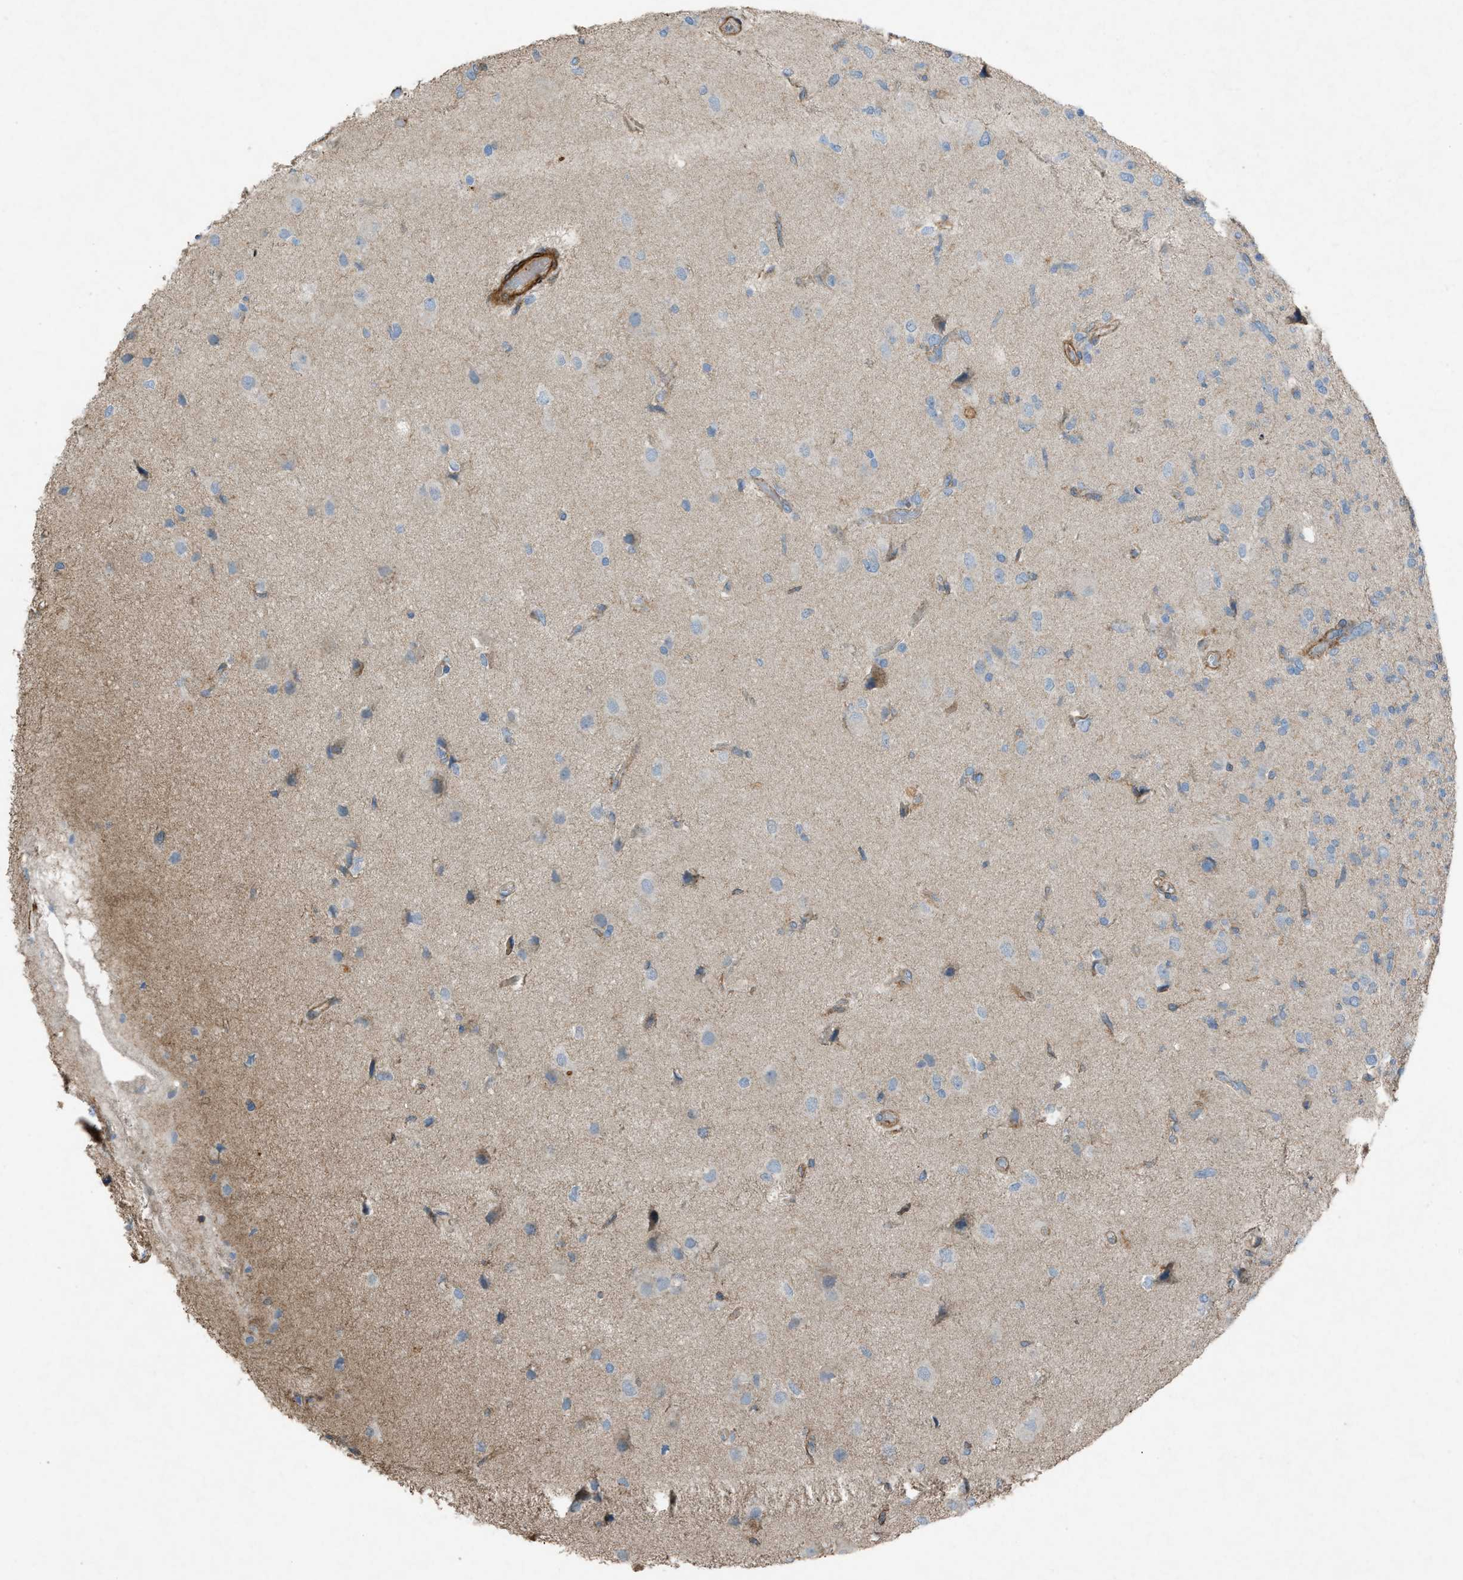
{"staining": {"intensity": "negative", "quantity": "none", "location": "none"}, "tissue": "glioma", "cell_type": "Tumor cells", "image_type": "cancer", "snomed": [{"axis": "morphology", "description": "Glioma, malignant, High grade"}, {"axis": "topography", "description": "Brain"}], "caption": "A high-resolution micrograph shows immunohistochemistry staining of glioma, which exhibits no significant positivity in tumor cells.", "gene": "NCK2", "patient": {"sex": "female", "age": 59}}